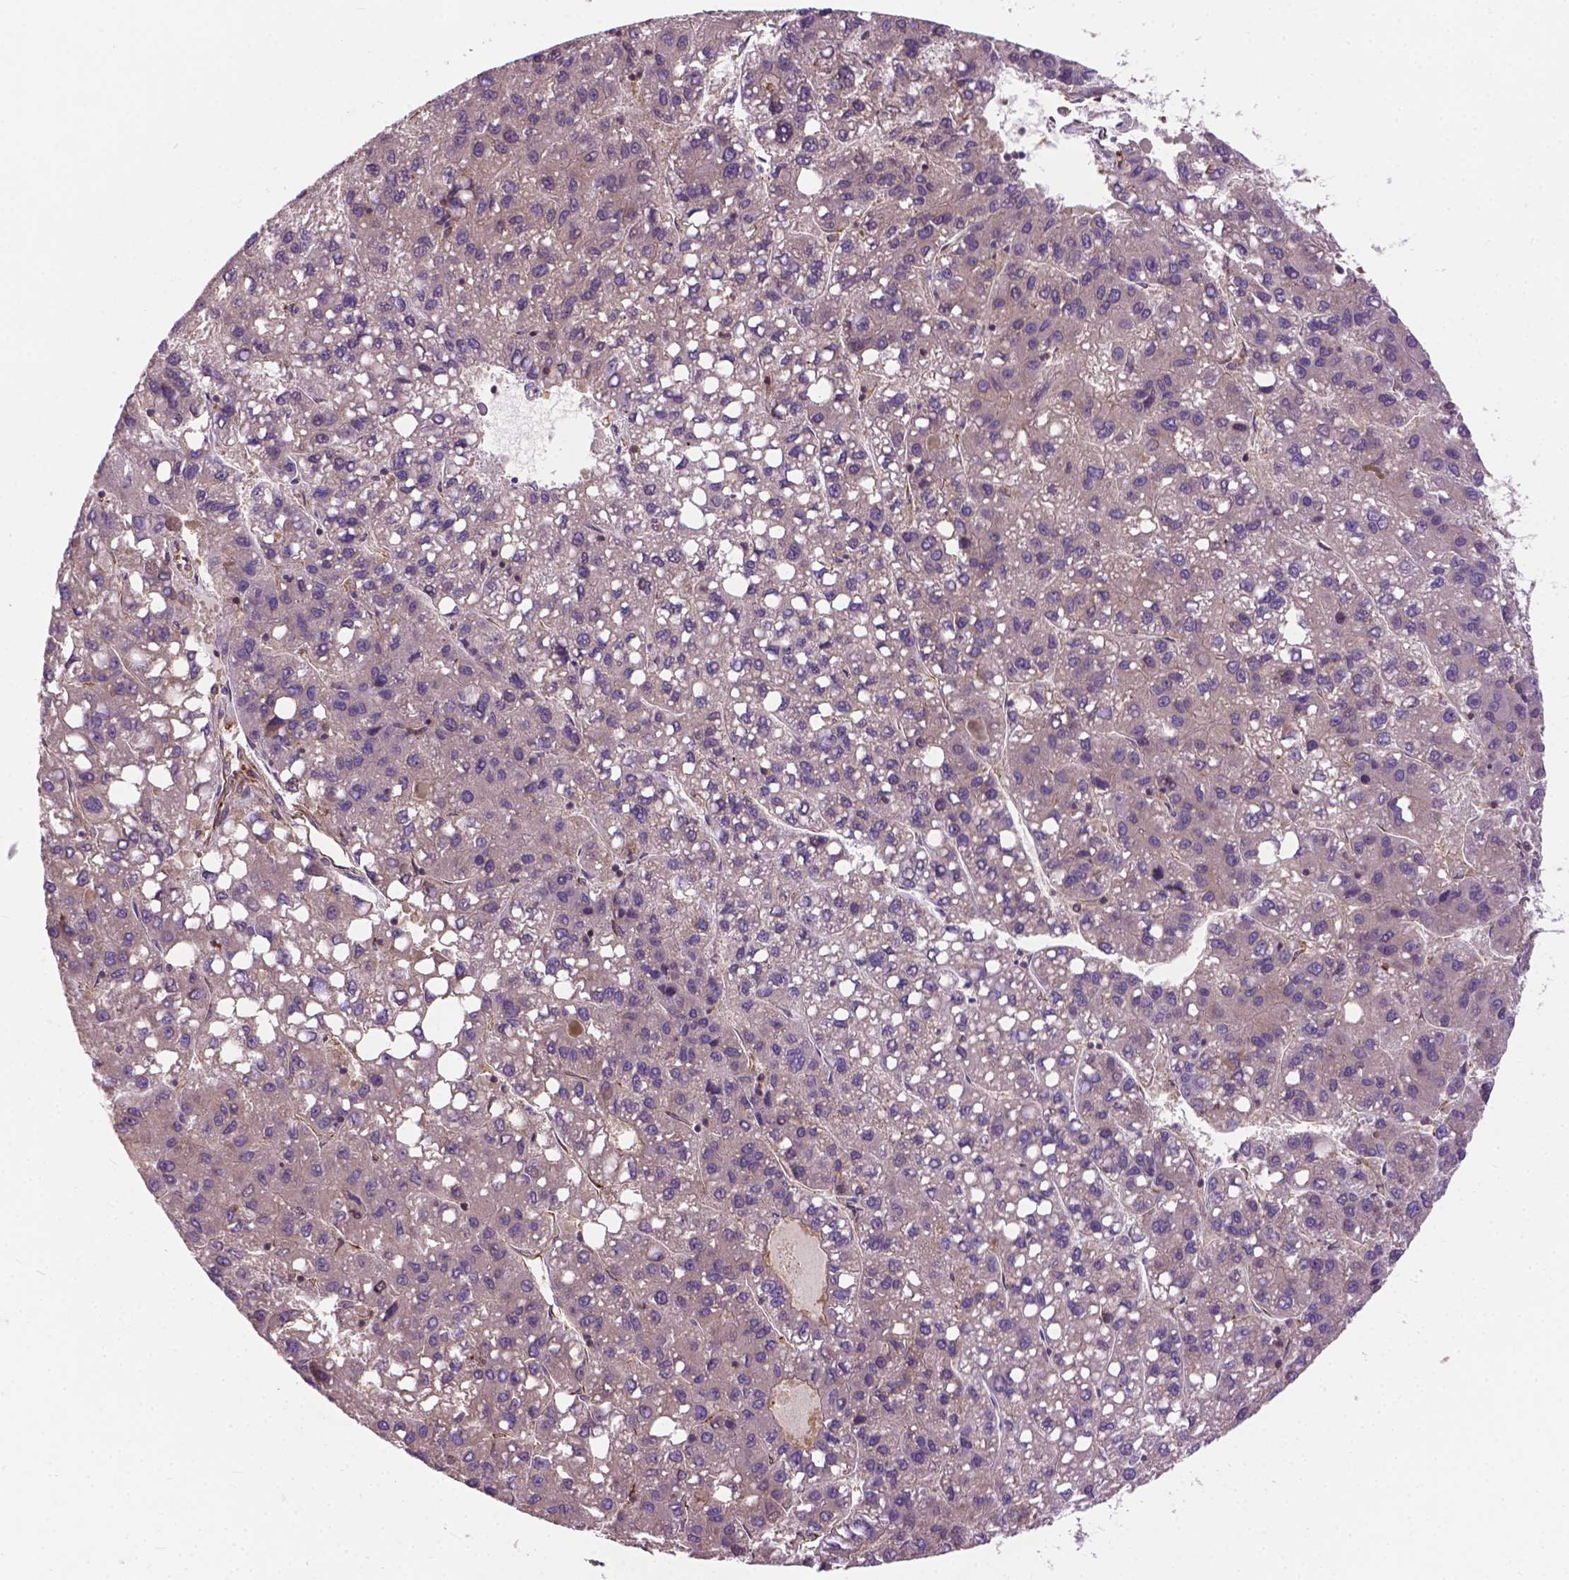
{"staining": {"intensity": "negative", "quantity": "none", "location": "none"}, "tissue": "liver cancer", "cell_type": "Tumor cells", "image_type": "cancer", "snomed": [{"axis": "morphology", "description": "Carcinoma, Hepatocellular, NOS"}, {"axis": "topography", "description": "Liver"}], "caption": "An immunohistochemistry (IHC) micrograph of liver cancer (hepatocellular carcinoma) is shown. There is no staining in tumor cells of liver cancer (hepatocellular carcinoma). The staining is performed using DAB brown chromogen with nuclei counter-stained in using hematoxylin.", "gene": "MZT1", "patient": {"sex": "female", "age": 82}}